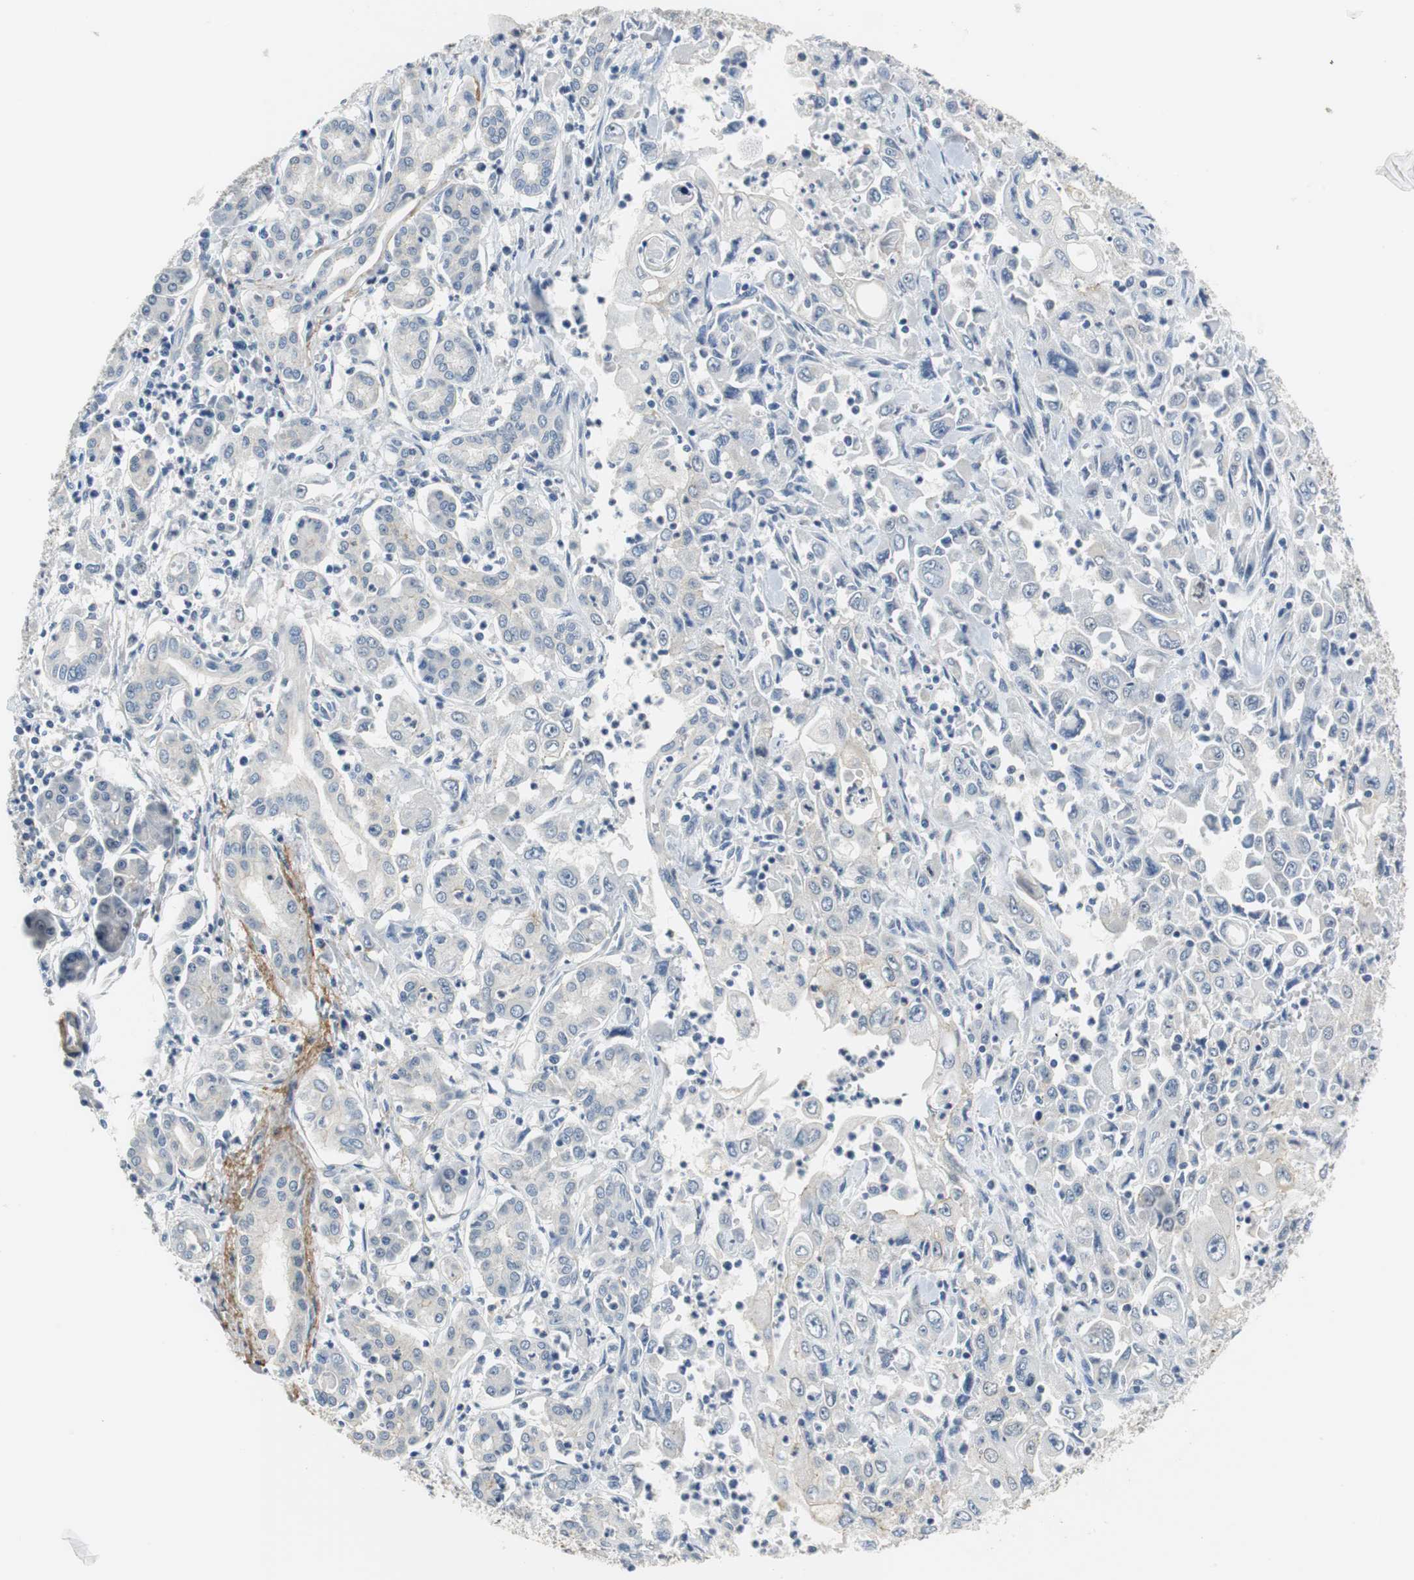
{"staining": {"intensity": "negative", "quantity": "none", "location": "none"}, "tissue": "pancreatic cancer", "cell_type": "Tumor cells", "image_type": "cancer", "snomed": [{"axis": "morphology", "description": "Adenocarcinoma, NOS"}, {"axis": "topography", "description": "Pancreas"}], "caption": "High power microscopy photomicrograph of an IHC histopathology image of pancreatic adenocarcinoma, revealing no significant staining in tumor cells.", "gene": "MUC7", "patient": {"sex": "male", "age": 70}}